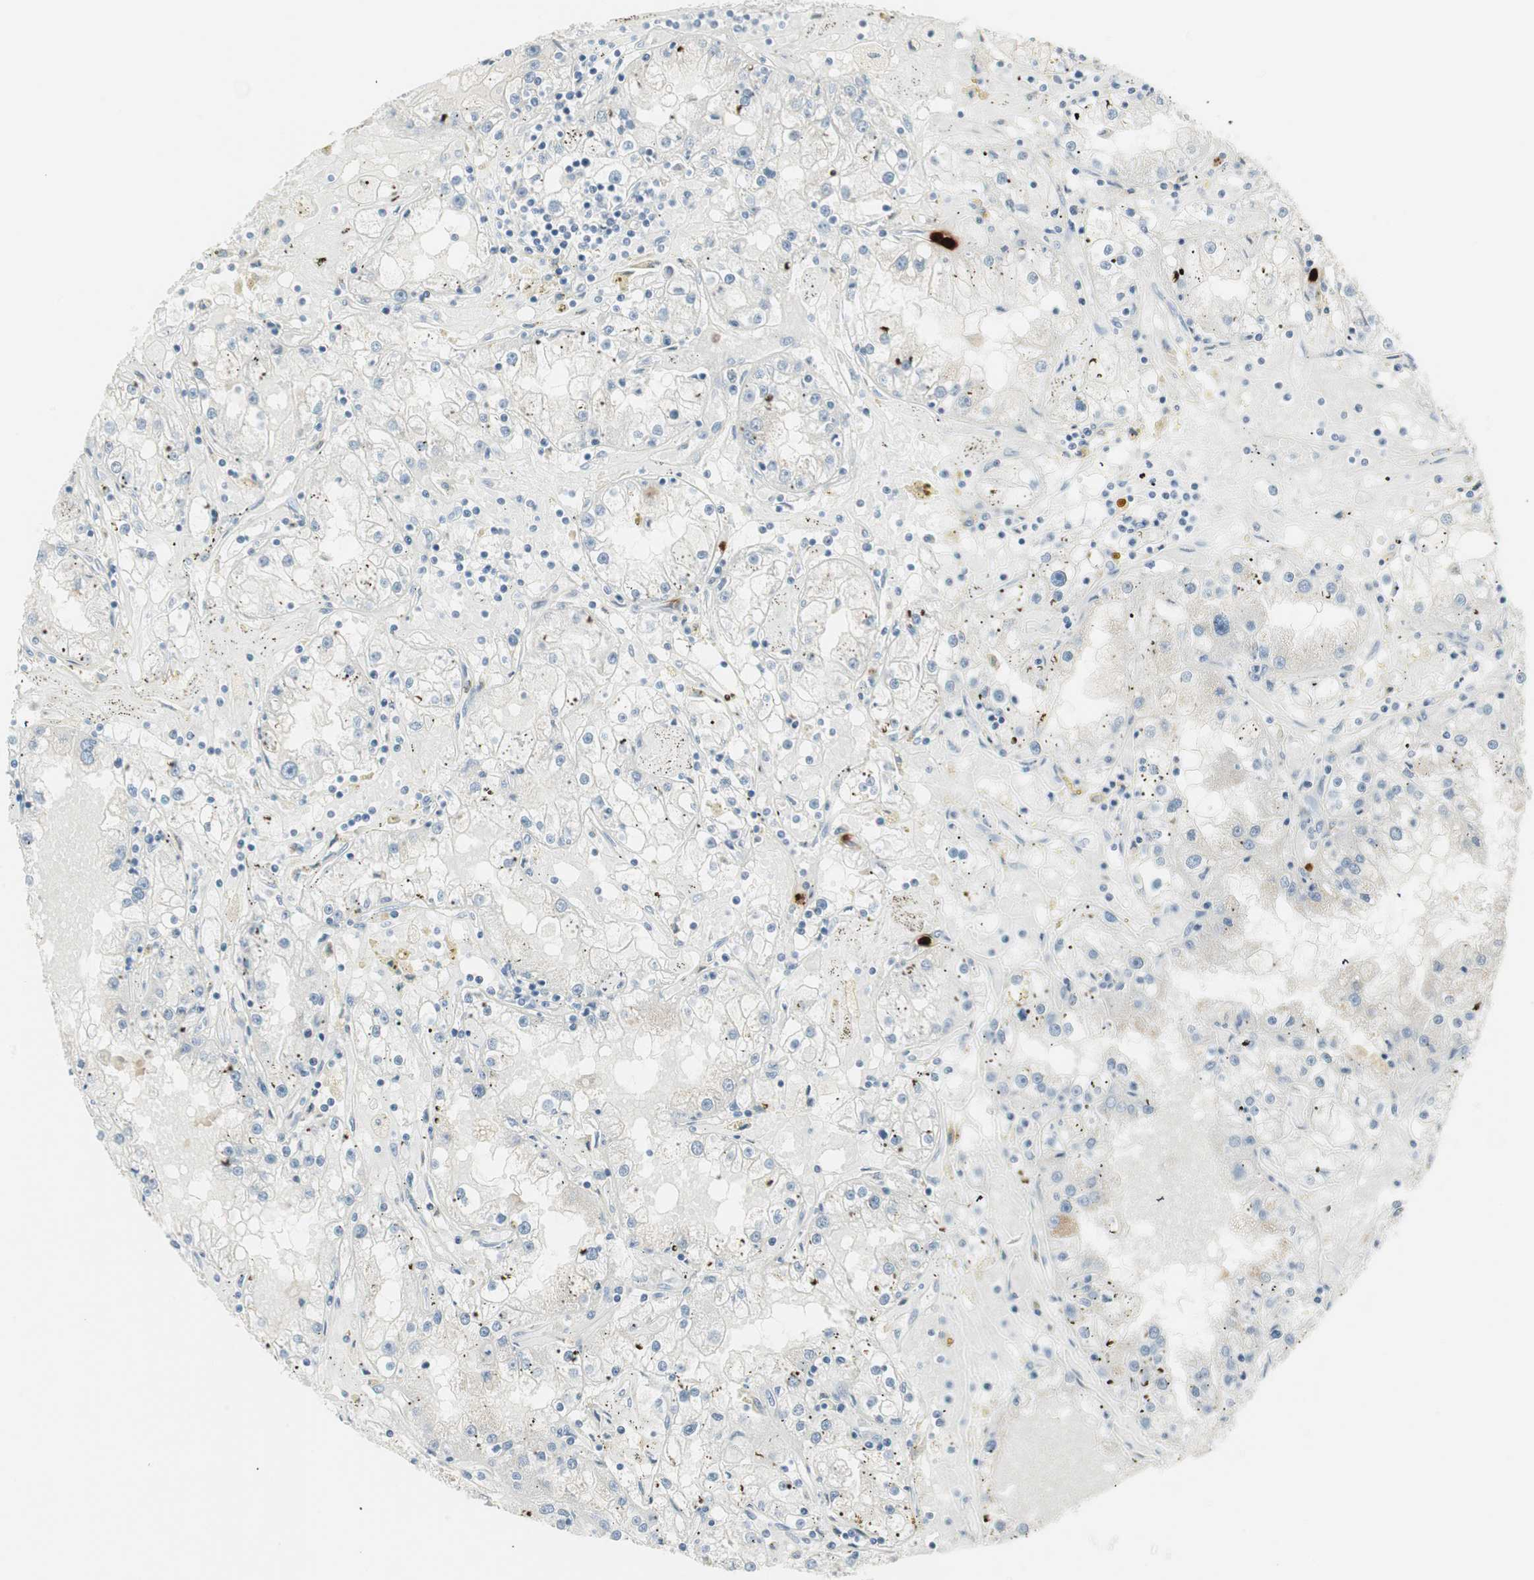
{"staining": {"intensity": "negative", "quantity": "none", "location": "none"}, "tissue": "renal cancer", "cell_type": "Tumor cells", "image_type": "cancer", "snomed": [{"axis": "morphology", "description": "Adenocarcinoma, NOS"}, {"axis": "topography", "description": "Kidney"}], "caption": "Immunohistochemistry of human renal cancer (adenocarcinoma) shows no positivity in tumor cells.", "gene": "PRTN3", "patient": {"sex": "male", "age": 56}}